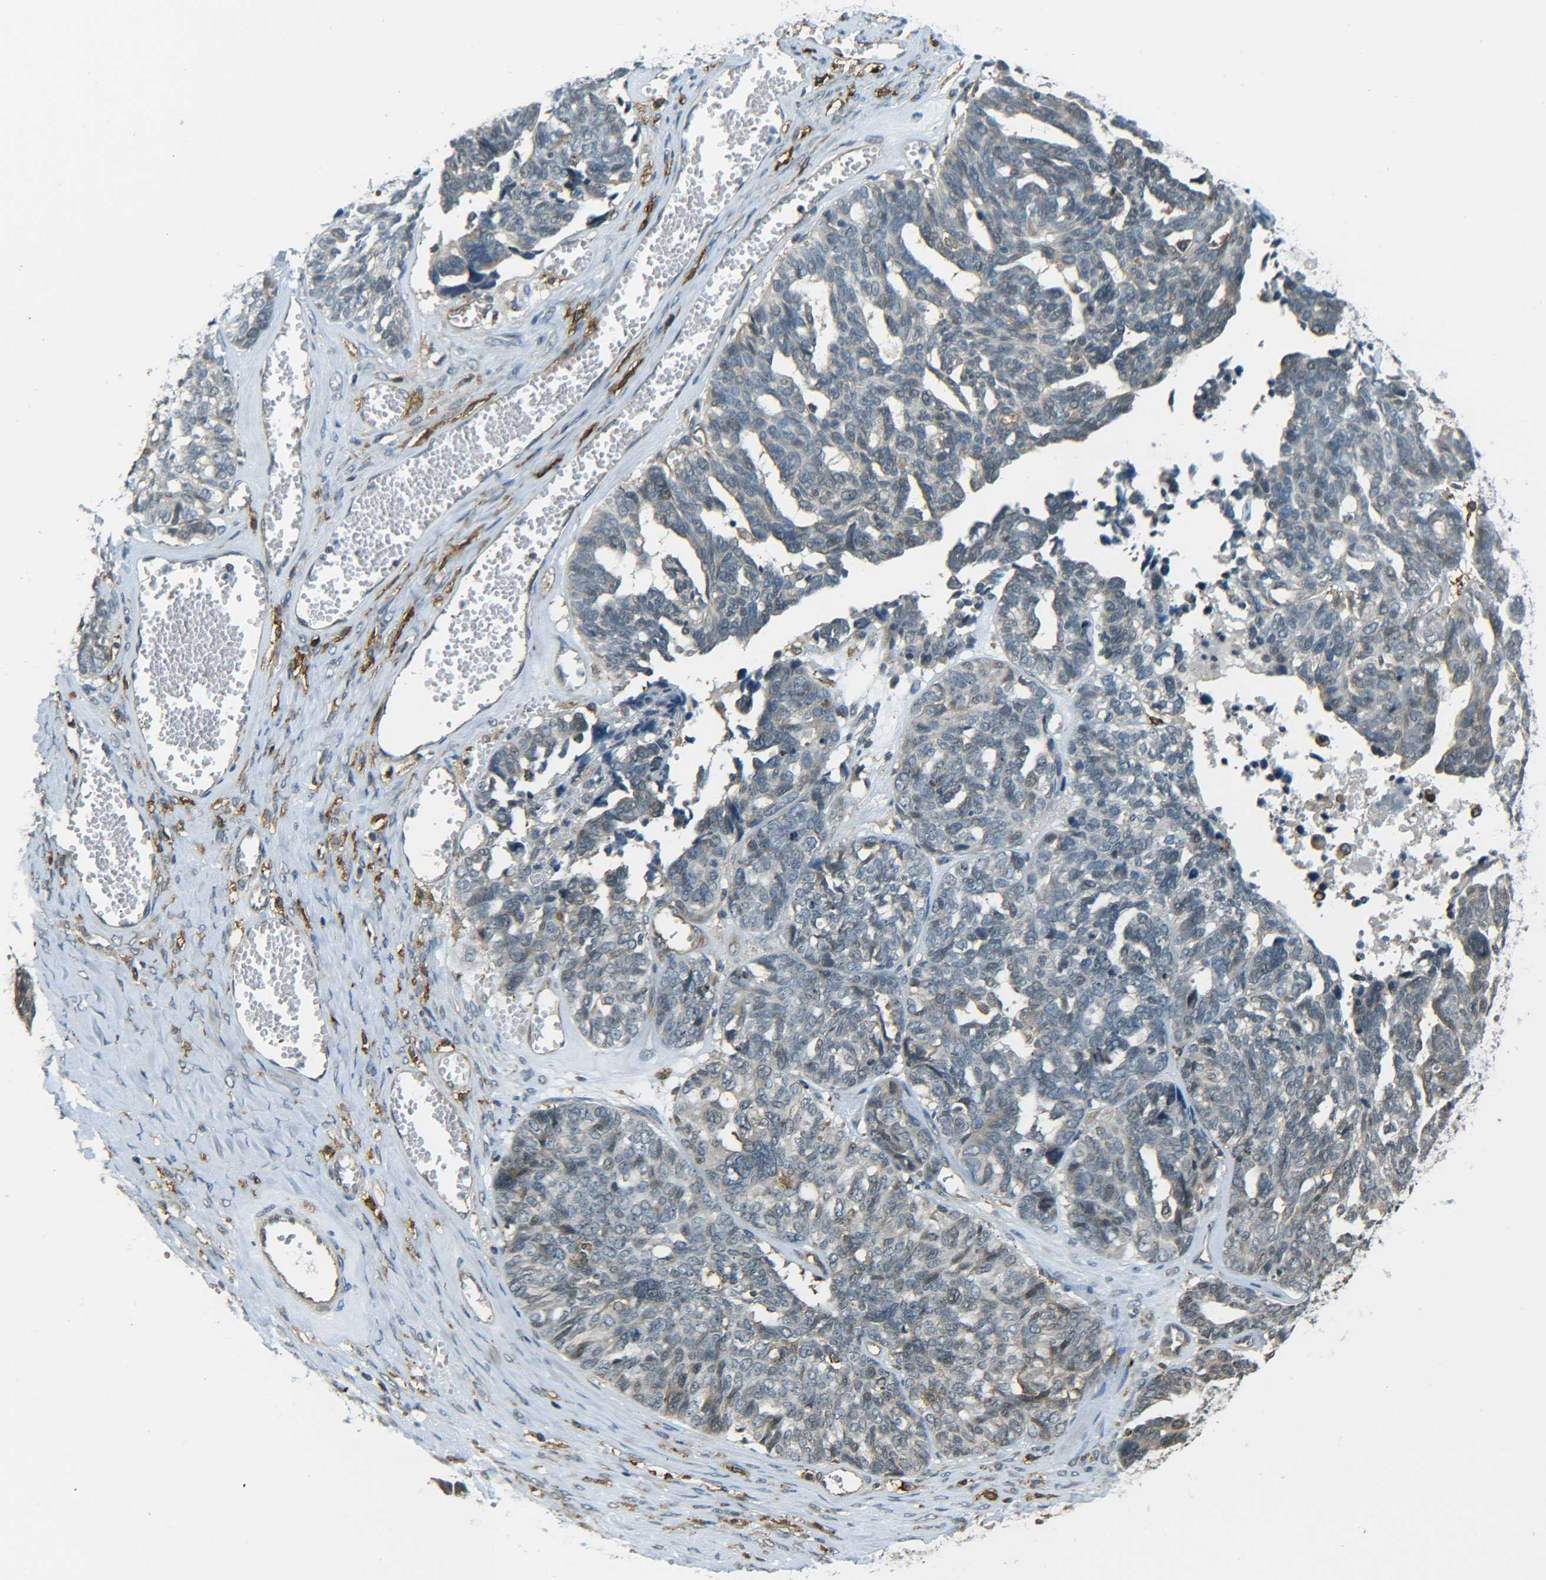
{"staining": {"intensity": "weak", "quantity": "25%-75%", "location": "cytoplasmic/membranous"}, "tissue": "ovarian cancer", "cell_type": "Tumor cells", "image_type": "cancer", "snomed": [{"axis": "morphology", "description": "Cystadenocarcinoma, serous, NOS"}, {"axis": "topography", "description": "Ovary"}], "caption": "A photomicrograph showing weak cytoplasmic/membranous positivity in about 25%-75% of tumor cells in ovarian cancer (serous cystadenocarcinoma), as visualized by brown immunohistochemical staining.", "gene": "DAB2", "patient": {"sex": "female", "age": 79}}